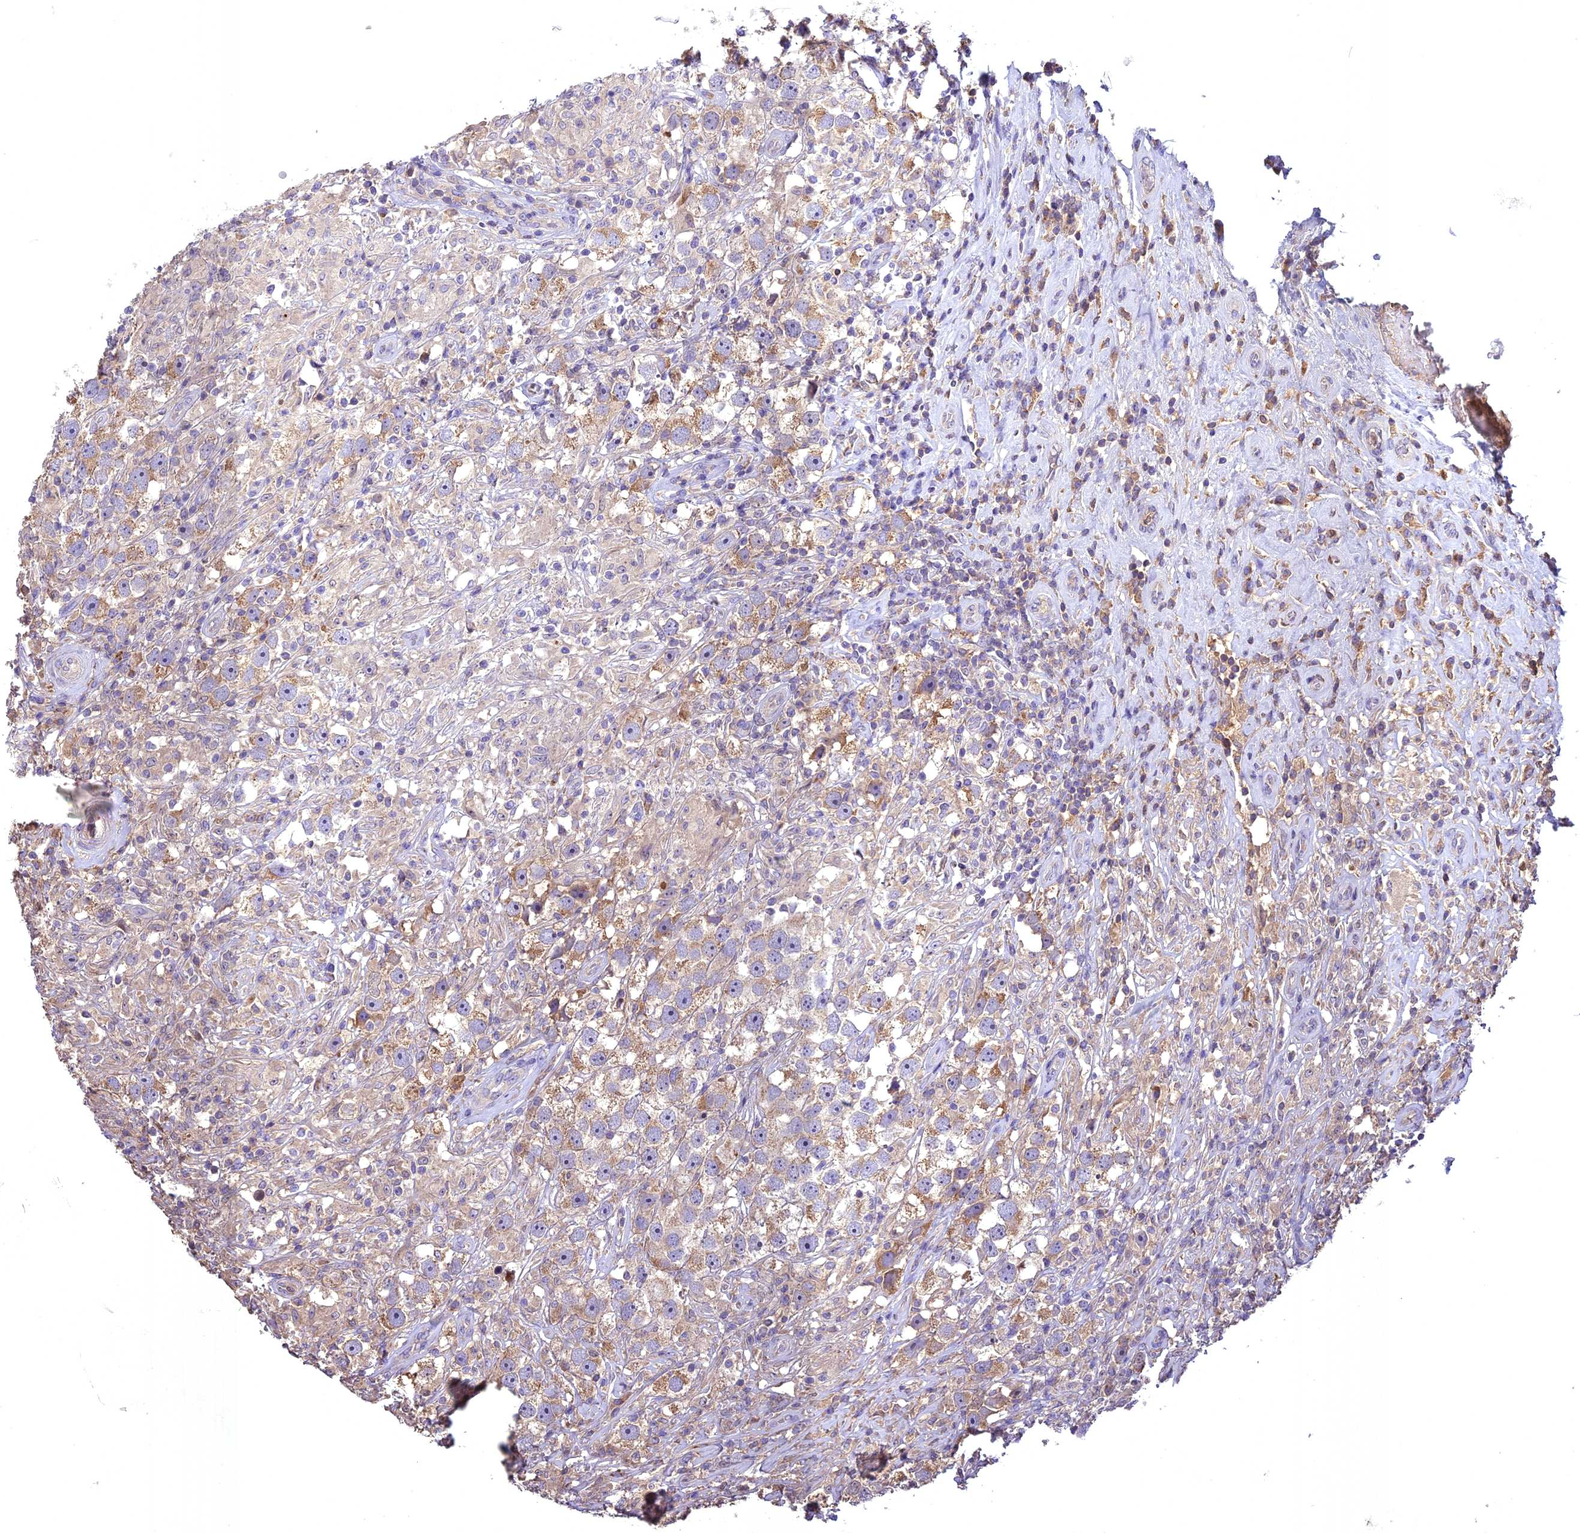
{"staining": {"intensity": "moderate", "quantity": "<25%", "location": "cytoplasmic/membranous"}, "tissue": "testis cancer", "cell_type": "Tumor cells", "image_type": "cancer", "snomed": [{"axis": "morphology", "description": "Seminoma, NOS"}, {"axis": "topography", "description": "Testis"}], "caption": "This image exhibits immunohistochemistry staining of human seminoma (testis), with low moderate cytoplasmic/membranous positivity in about <25% of tumor cells.", "gene": "NUDT8", "patient": {"sex": "male", "age": 49}}